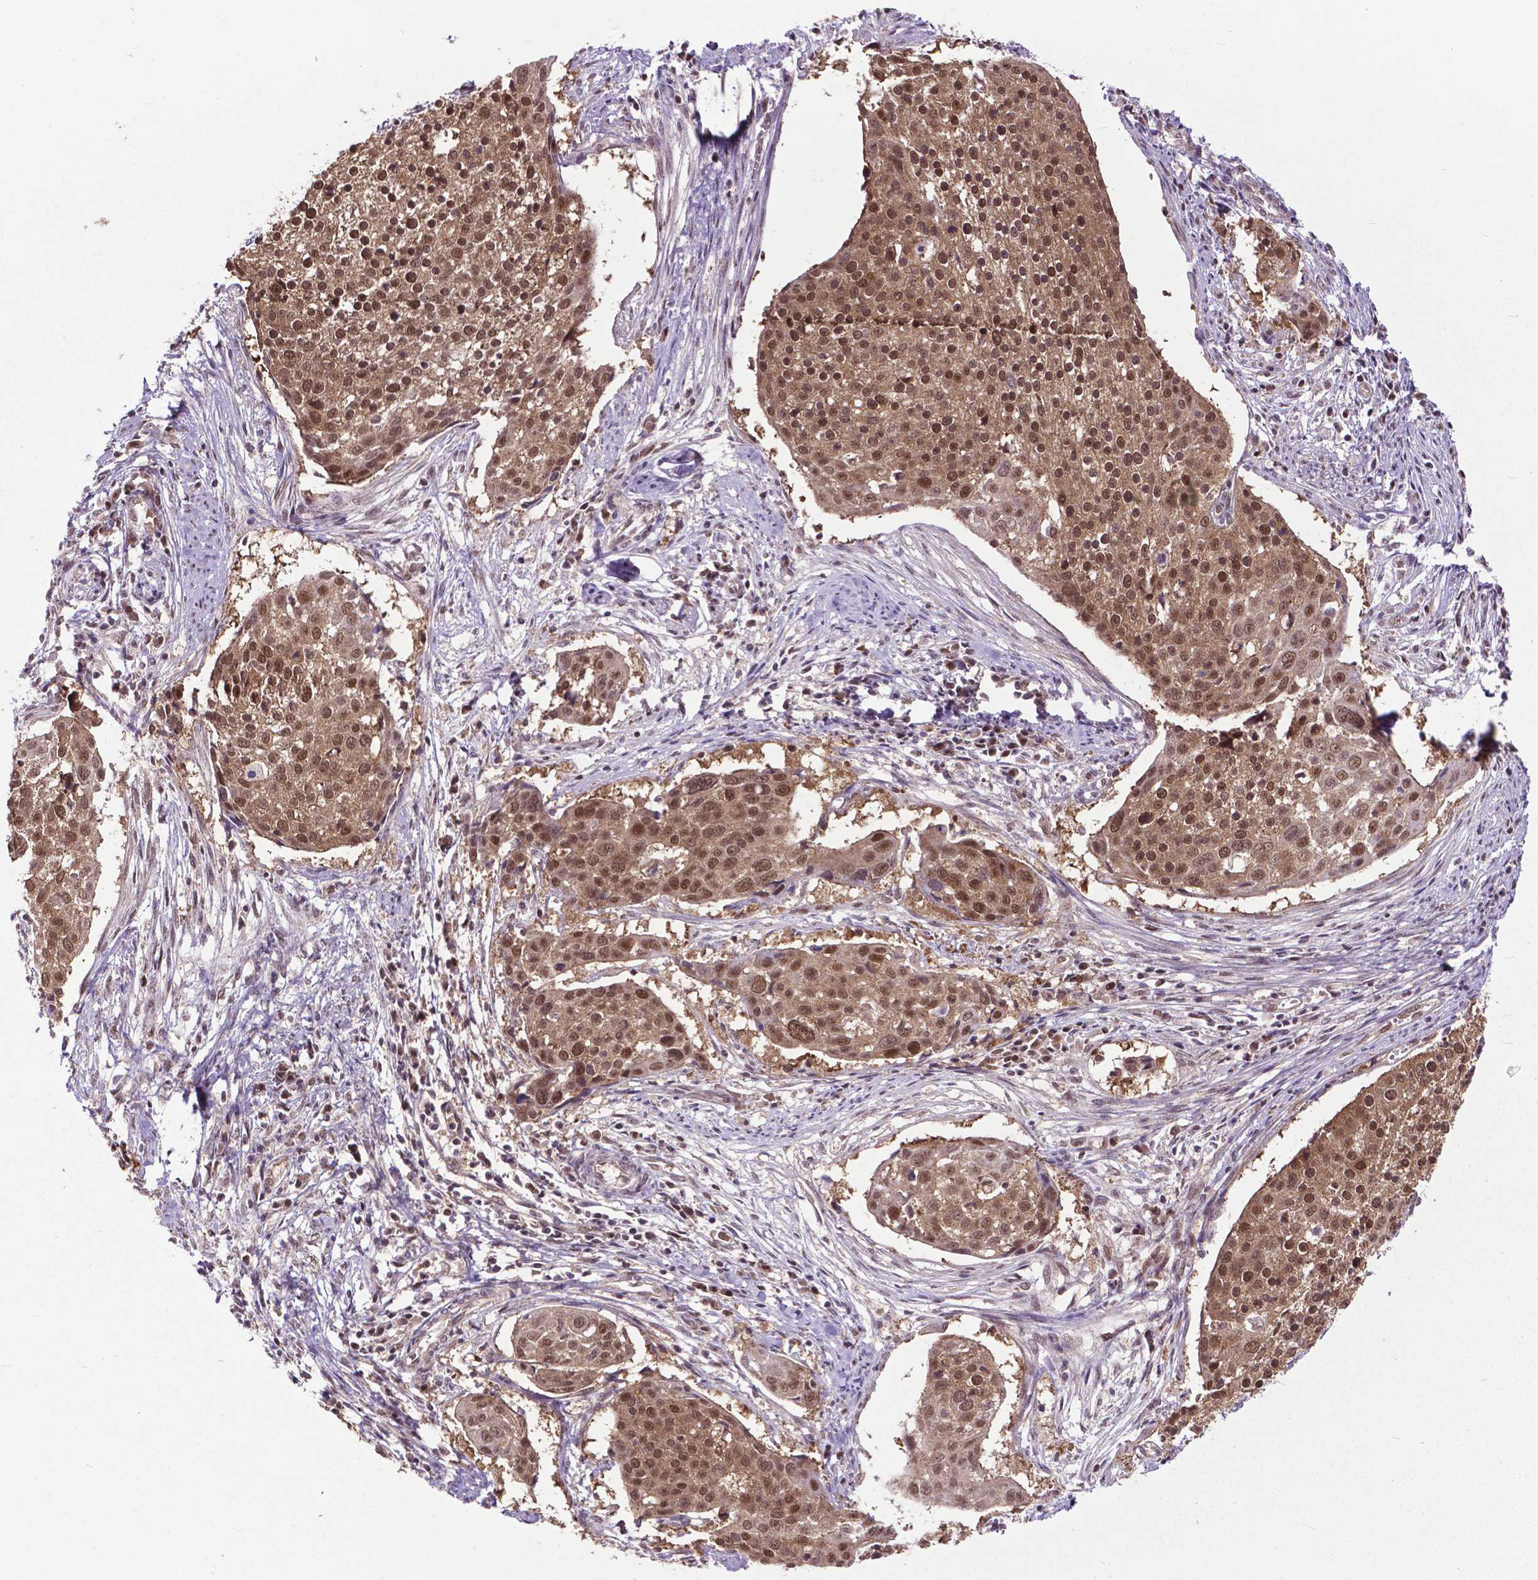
{"staining": {"intensity": "moderate", "quantity": ">75%", "location": "cytoplasmic/membranous,nuclear"}, "tissue": "cervical cancer", "cell_type": "Tumor cells", "image_type": "cancer", "snomed": [{"axis": "morphology", "description": "Squamous cell carcinoma, NOS"}, {"axis": "topography", "description": "Cervix"}], "caption": "Human cervical cancer stained with a protein marker exhibits moderate staining in tumor cells.", "gene": "FAF1", "patient": {"sex": "female", "age": 39}}